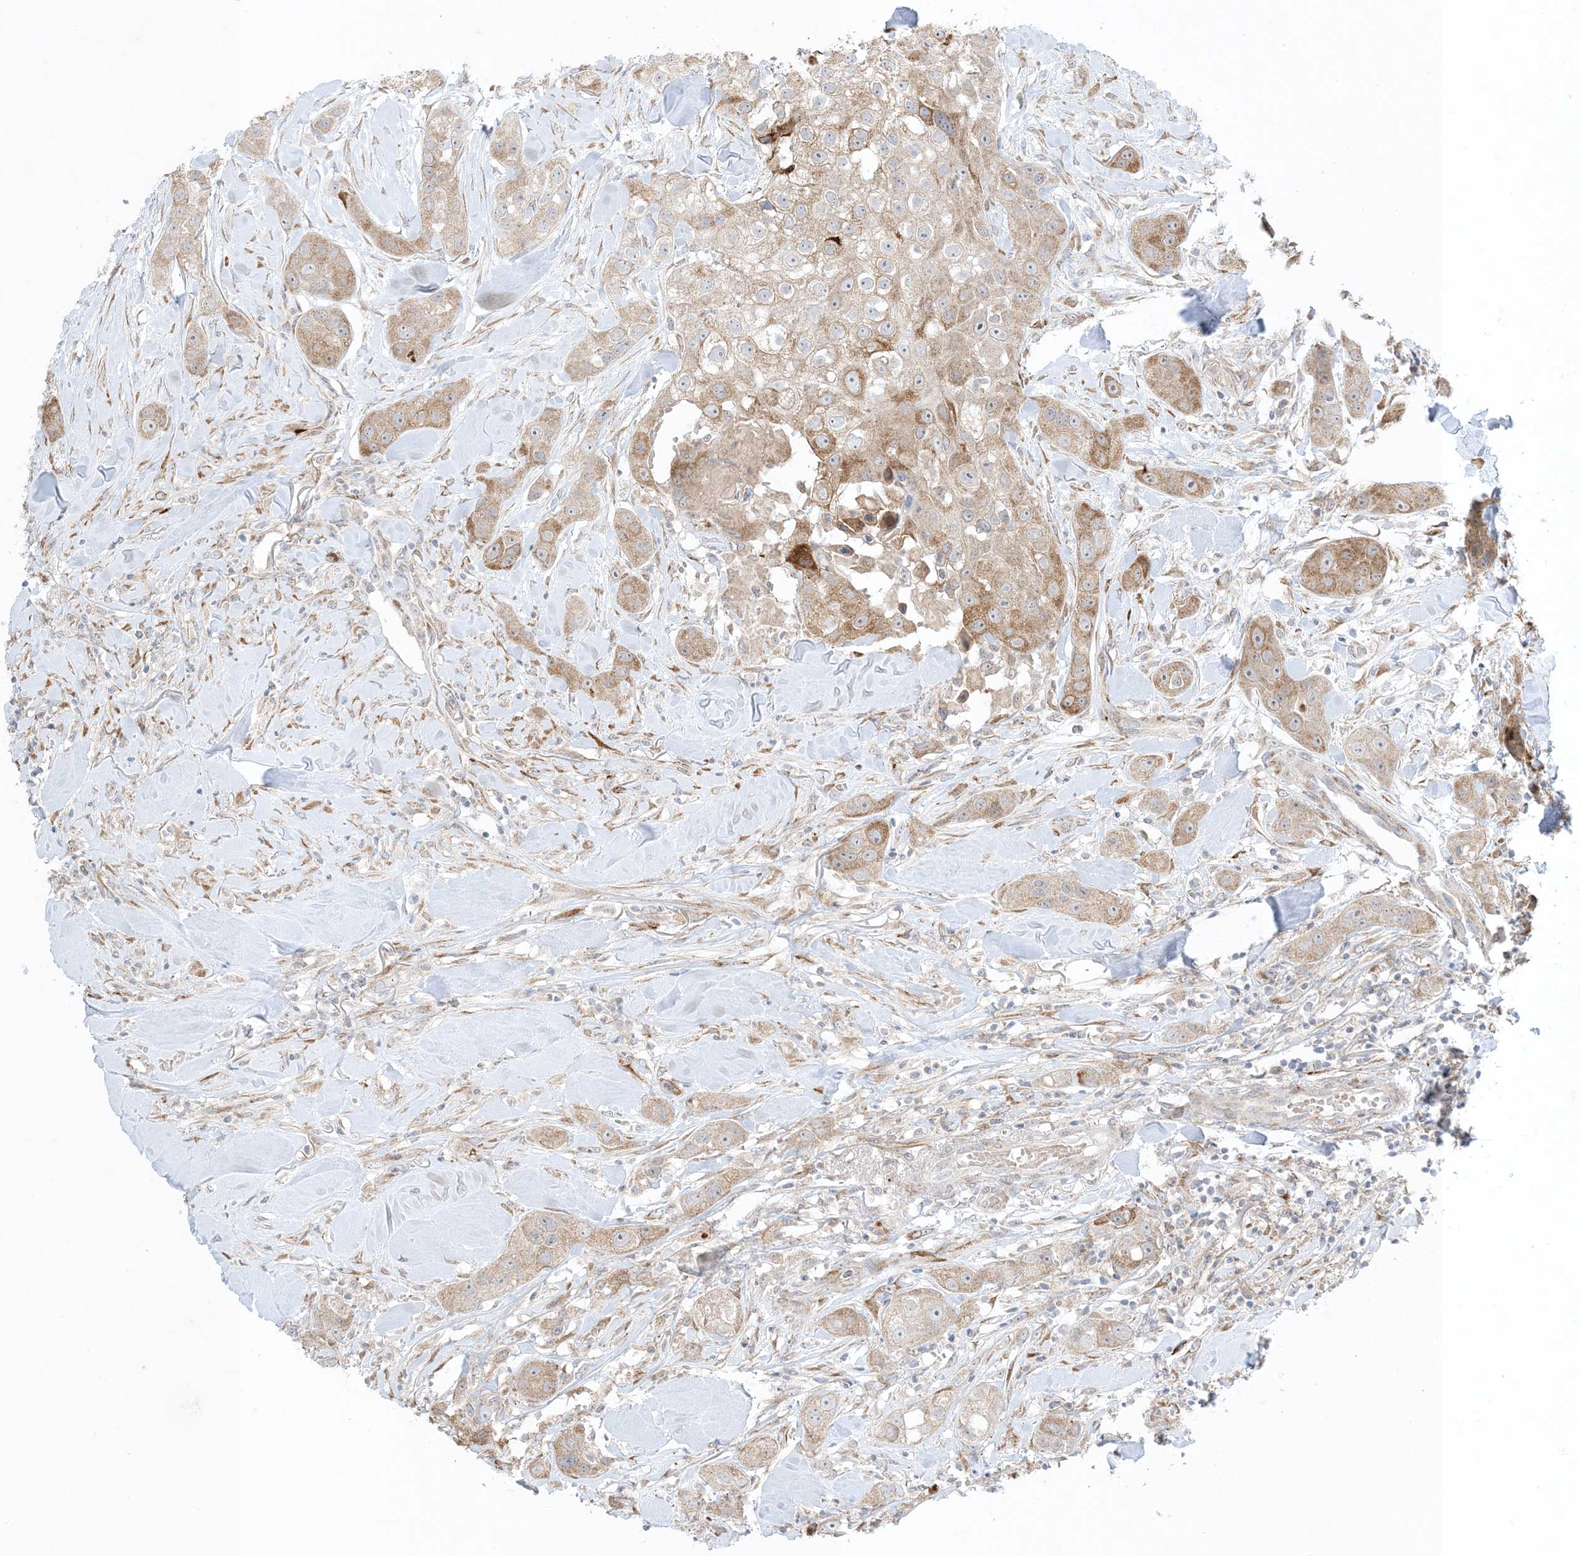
{"staining": {"intensity": "moderate", "quantity": "<25%", "location": "cytoplasmic/membranous"}, "tissue": "head and neck cancer", "cell_type": "Tumor cells", "image_type": "cancer", "snomed": [{"axis": "morphology", "description": "Normal tissue, NOS"}, {"axis": "morphology", "description": "Squamous cell carcinoma, NOS"}, {"axis": "topography", "description": "Skeletal muscle"}, {"axis": "topography", "description": "Head-Neck"}], "caption": "DAB immunohistochemical staining of human head and neck cancer (squamous cell carcinoma) displays moderate cytoplasmic/membranous protein staining in approximately <25% of tumor cells.", "gene": "ODC1", "patient": {"sex": "male", "age": 51}}